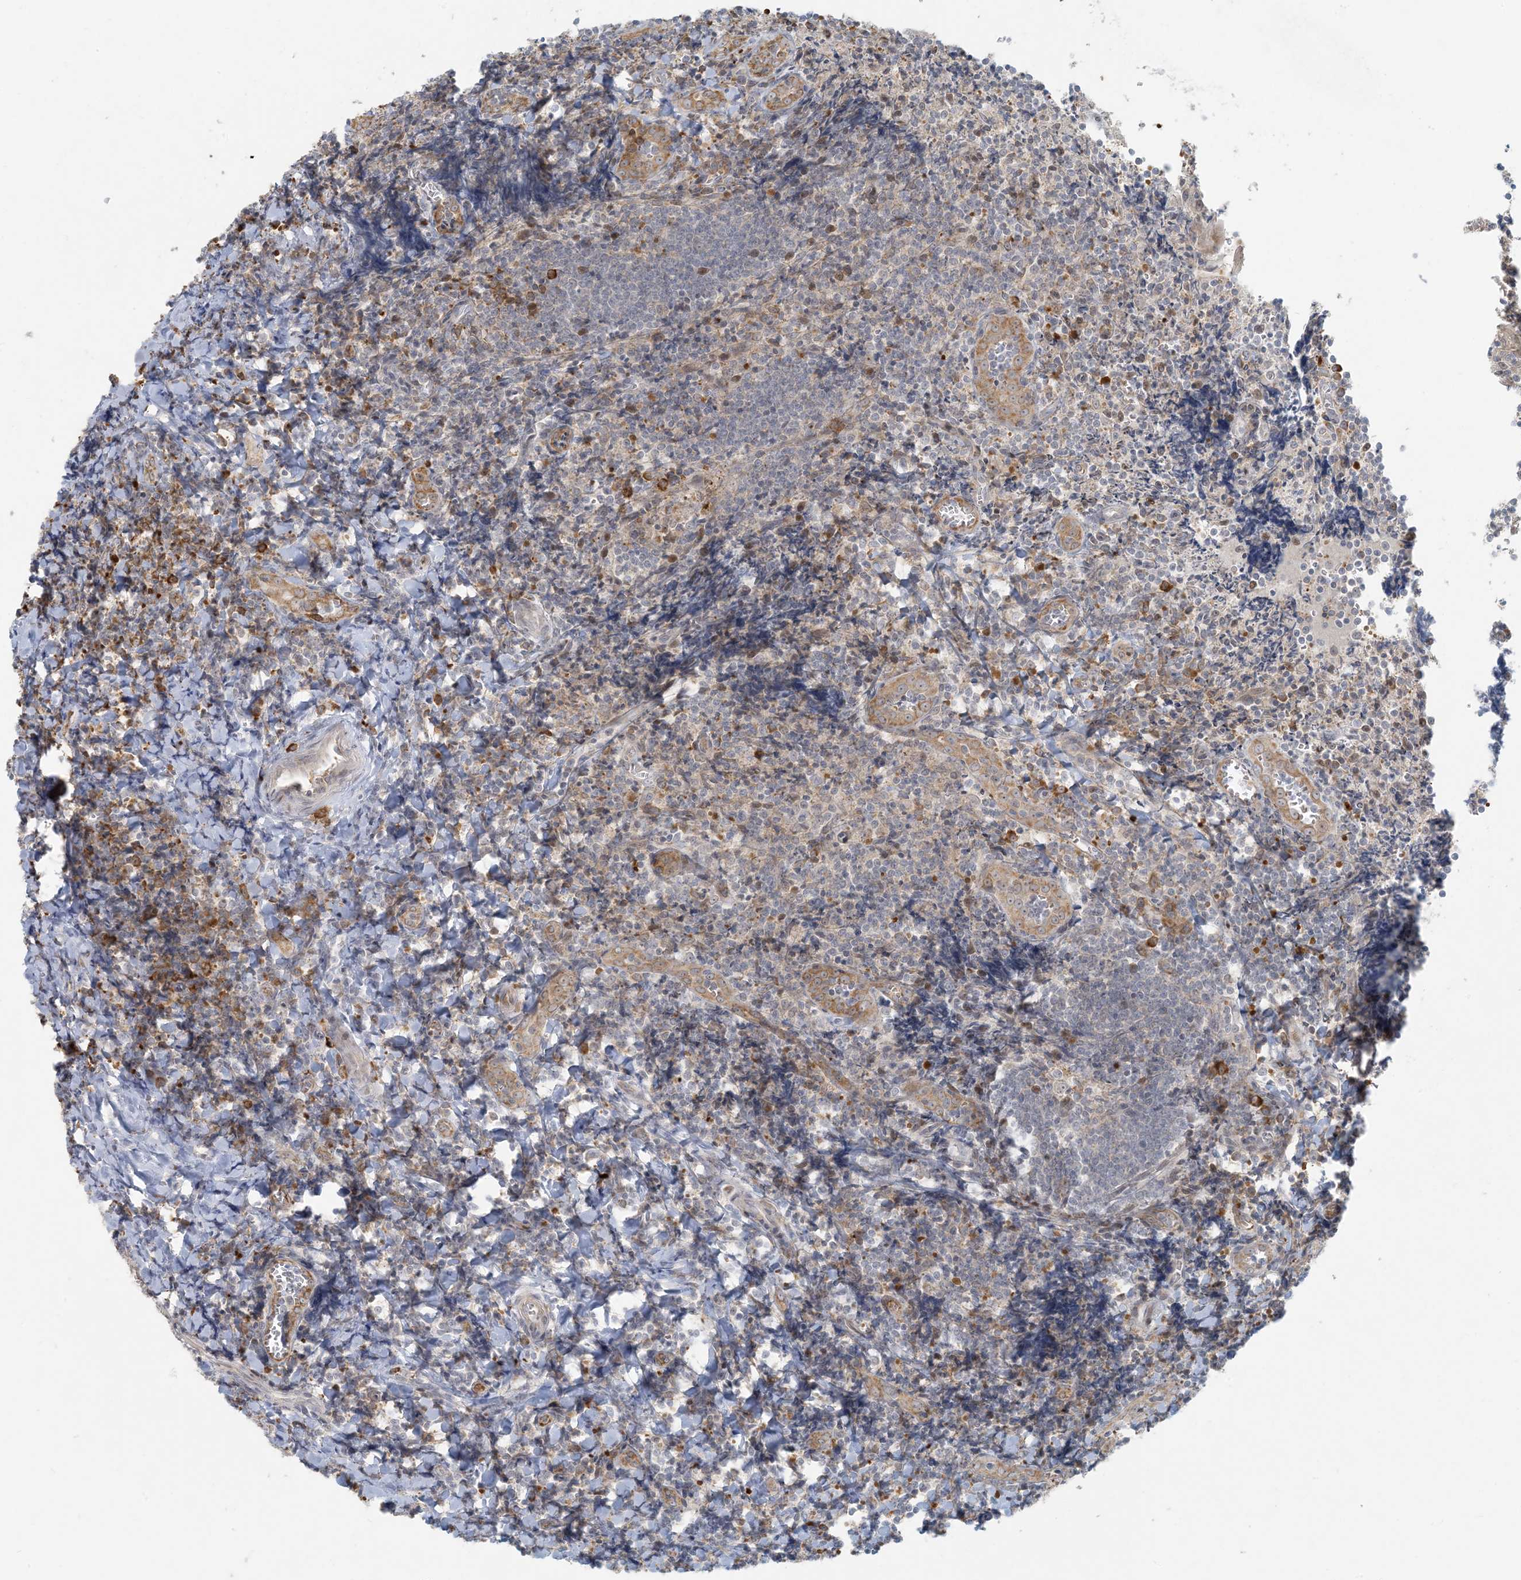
{"staining": {"intensity": "negative", "quantity": "none", "location": "none"}, "tissue": "tonsil", "cell_type": "Germinal center cells", "image_type": "normal", "snomed": [{"axis": "morphology", "description": "Normal tissue, NOS"}, {"axis": "topography", "description": "Tonsil"}], "caption": "Germinal center cells show no significant protein staining in benign tonsil. (DAB (3,3'-diaminobenzidine) immunohistochemistry visualized using brightfield microscopy, high magnification).", "gene": "HACL1", "patient": {"sex": "male", "age": 27}}